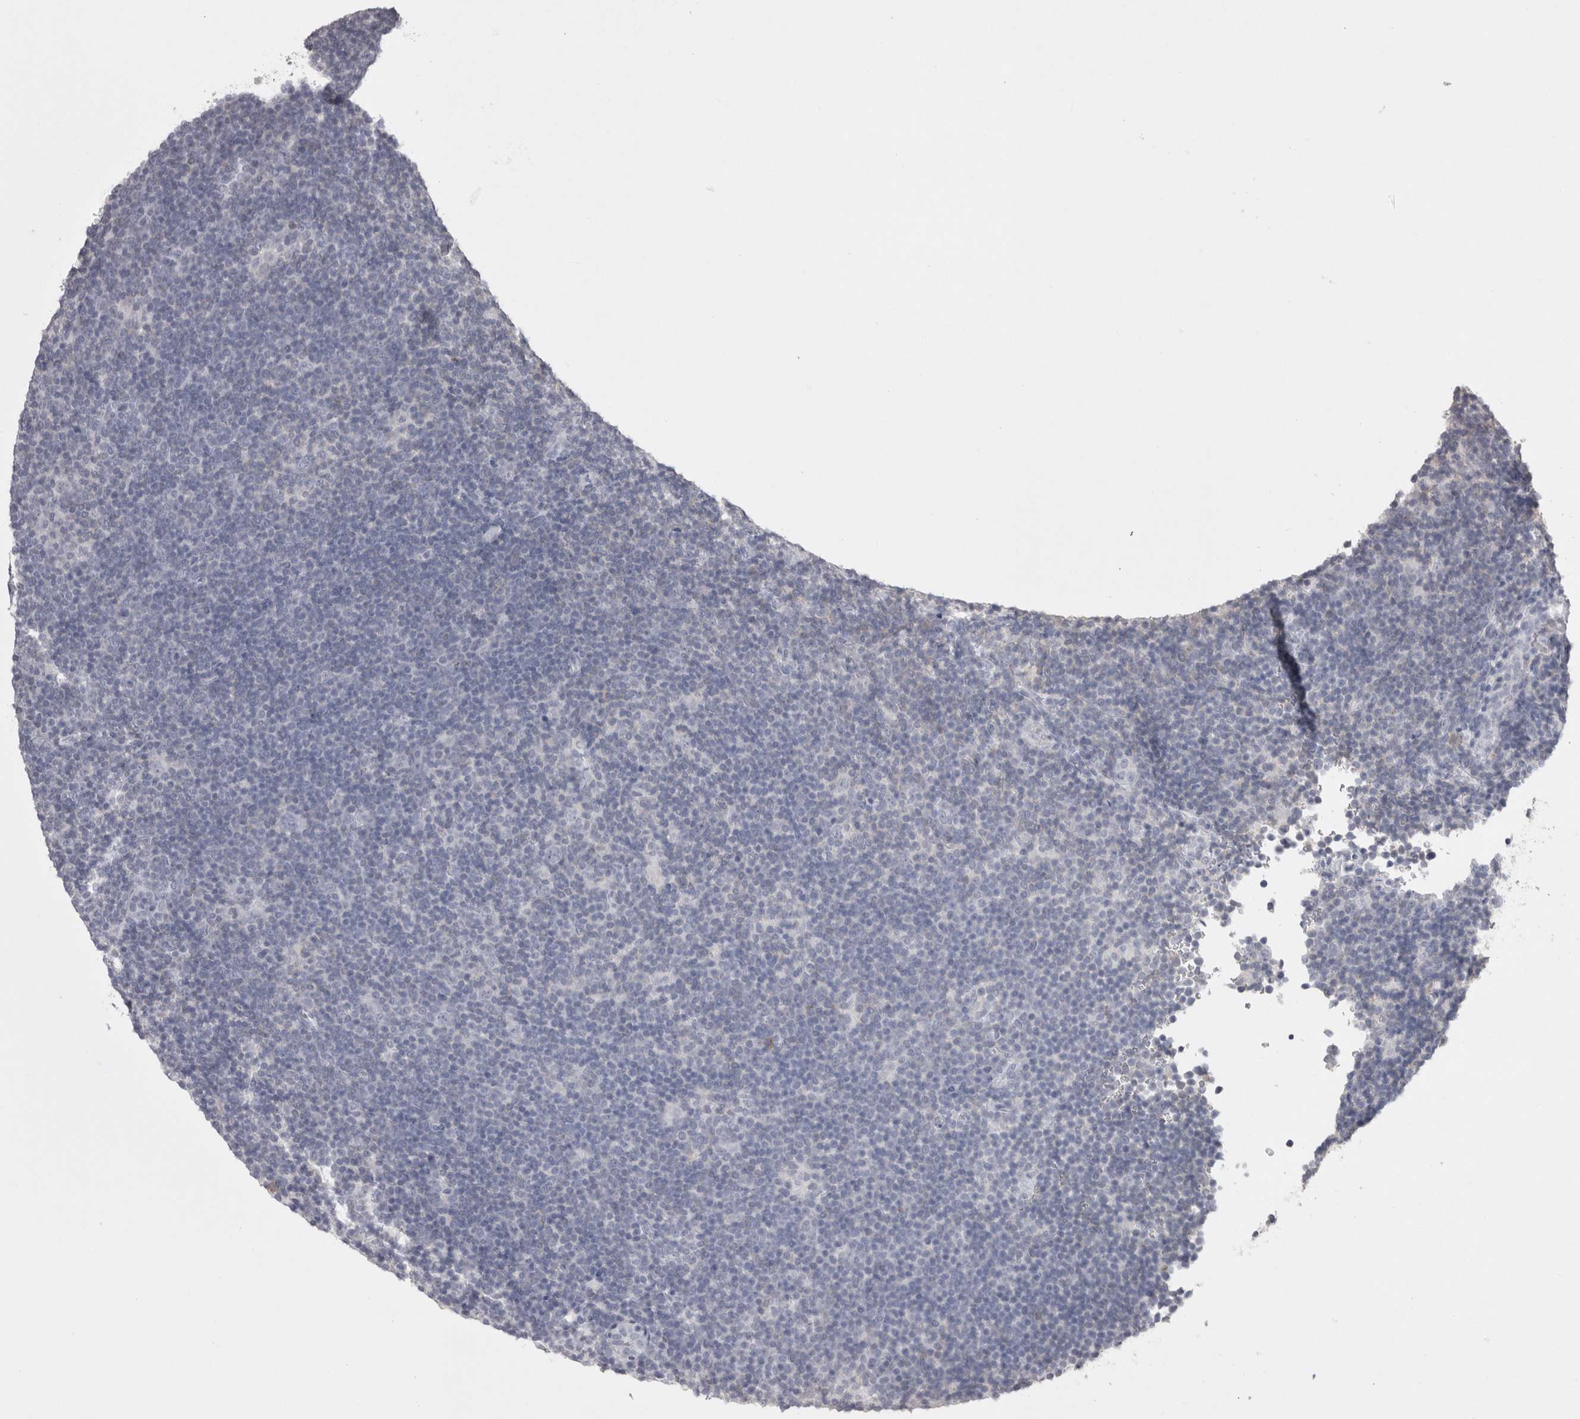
{"staining": {"intensity": "negative", "quantity": "none", "location": "none"}, "tissue": "lymphoma", "cell_type": "Tumor cells", "image_type": "cancer", "snomed": [{"axis": "morphology", "description": "Hodgkin's disease, NOS"}, {"axis": "topography", "description": "Lymph node"}], "caption": "Lymphoma stained for a protein using IHC reveals no staining tumor cells.", "gene": "LAX1", "patient": {"sex": "female", "age": 57}}